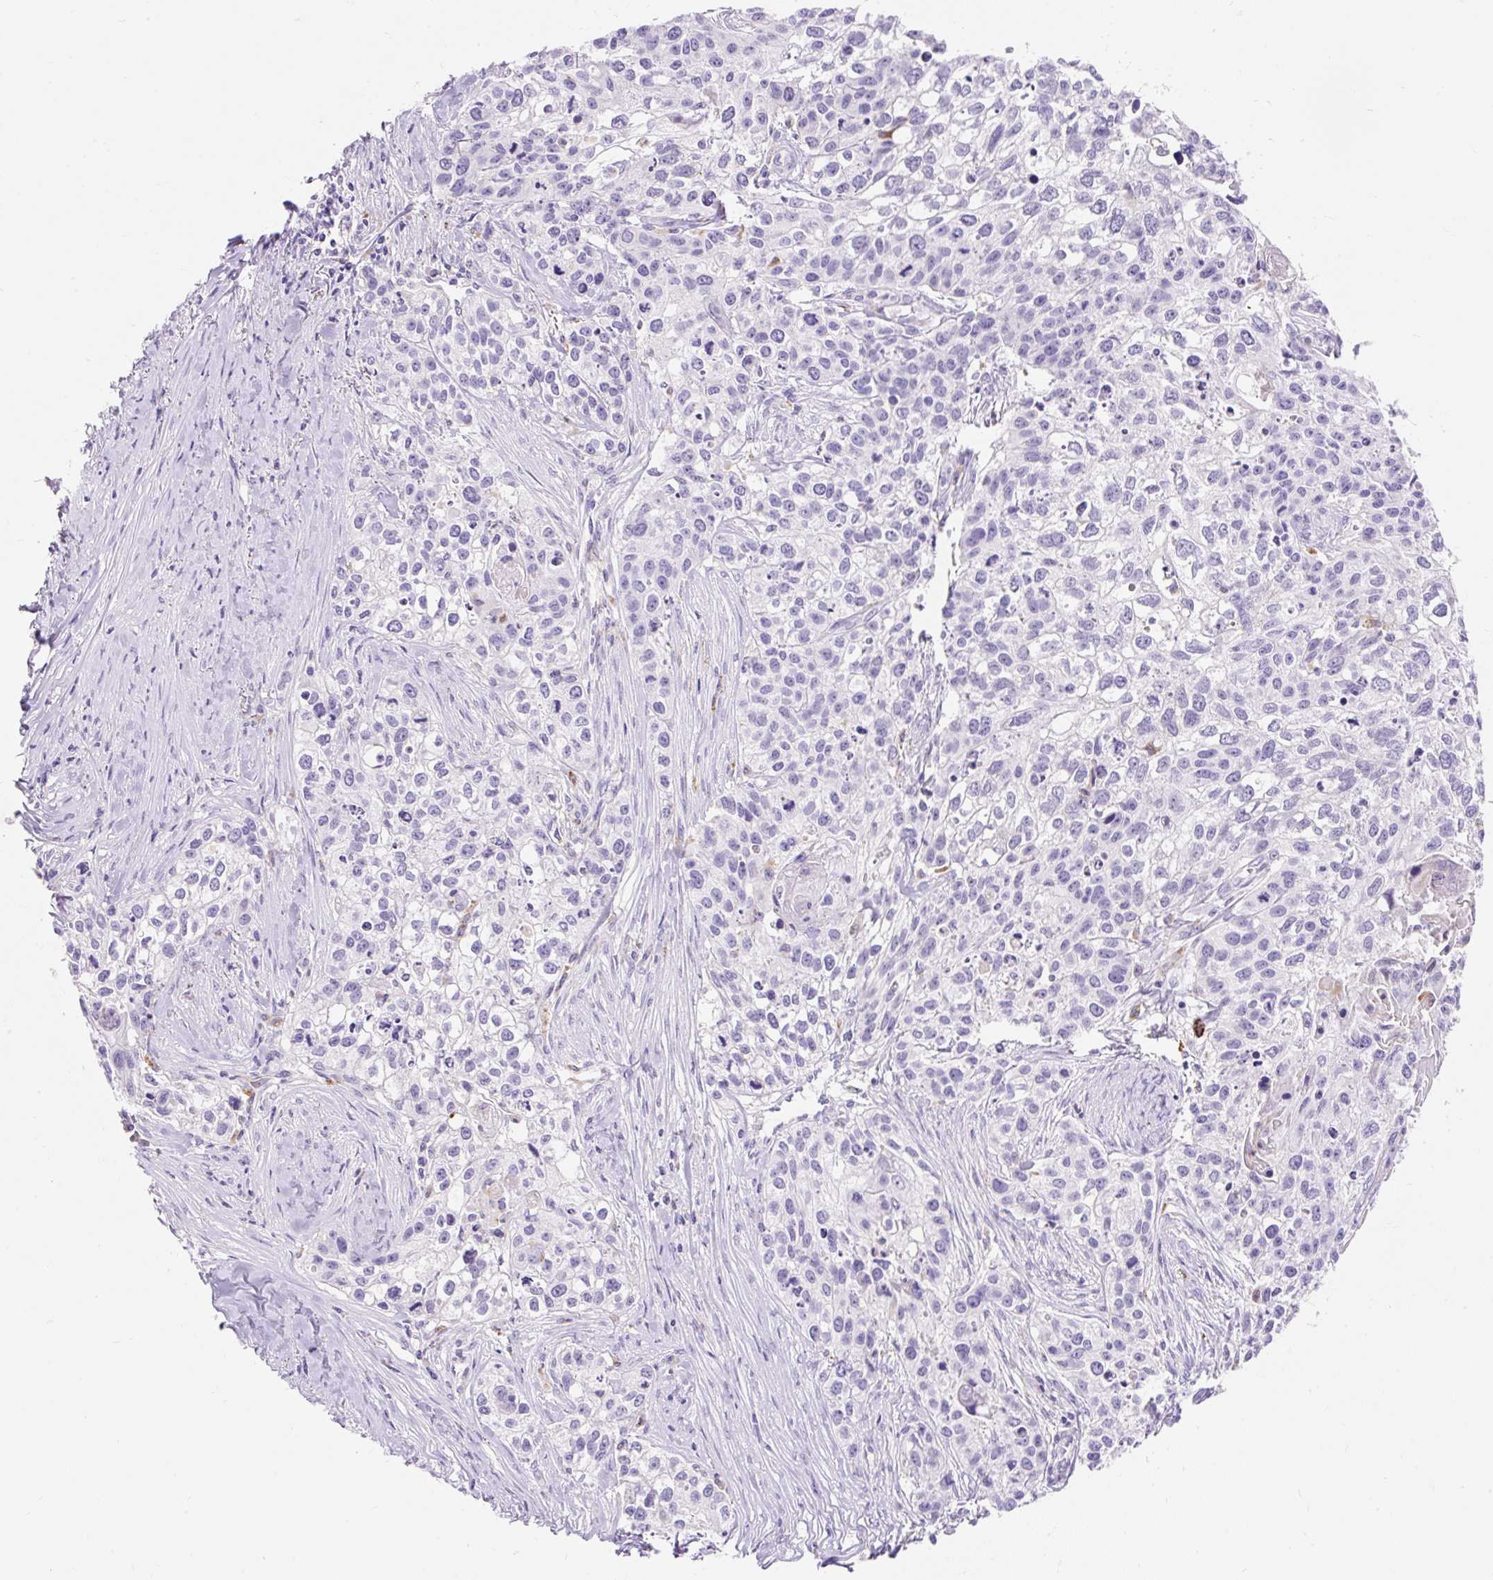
{"staining": {"intensity": "negative", "quantity": "none", "location": "none"}, "tissue": "lung cancer", "cell_type": "Tumor cells", "image_type": "cancer", "snomed": [{"axis": "morphology", "description": "Squamous cell carcinoma, NOS"}, {"axis": "topography", "description": "Lung"}], "caption": "Lung squamous cell carcinoma was stained to show a protein in brown. There is no significant expression in tumor cells.", "gene": "TMEM150C", "patient": {"sex": "male", "age": 74}}